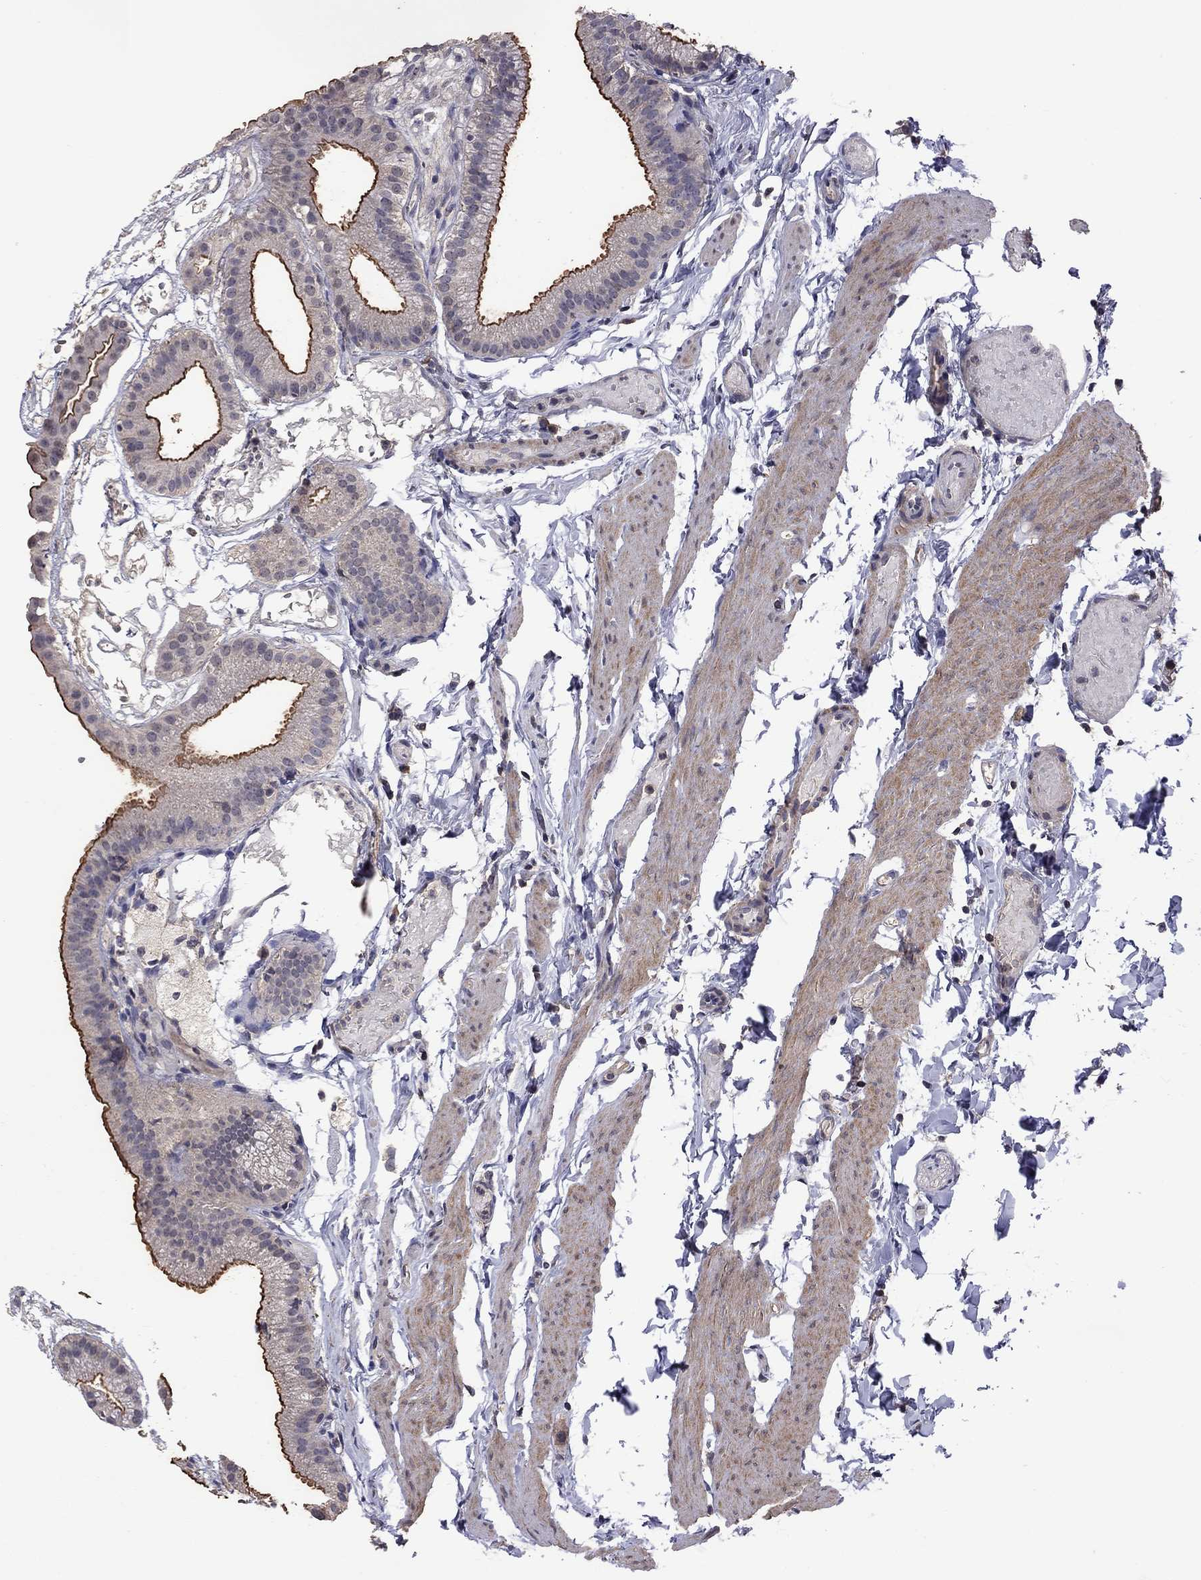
{"staining": {"intensity": "strong", "quantity": "25%-75%", "location": "cytoplasmic/membranous"}, "tissue": "gallbladder", "cell_type": "Glandular cells", "image_type": "normal", "snomed": [{"axis": "morphology", "description": "Normal tissue, NOS"}, {"axis": "topography", "description": "Gallbladder"}], "caption": "Immunohistochemical staining of normal gallbladder displays 25%-75% levels of strong cytoplasmic/membranous protein positivity in about 25%-75% of glandular cells.", "gene": "TSNARE1", "patient": {"sex": "female", "age": 45}}